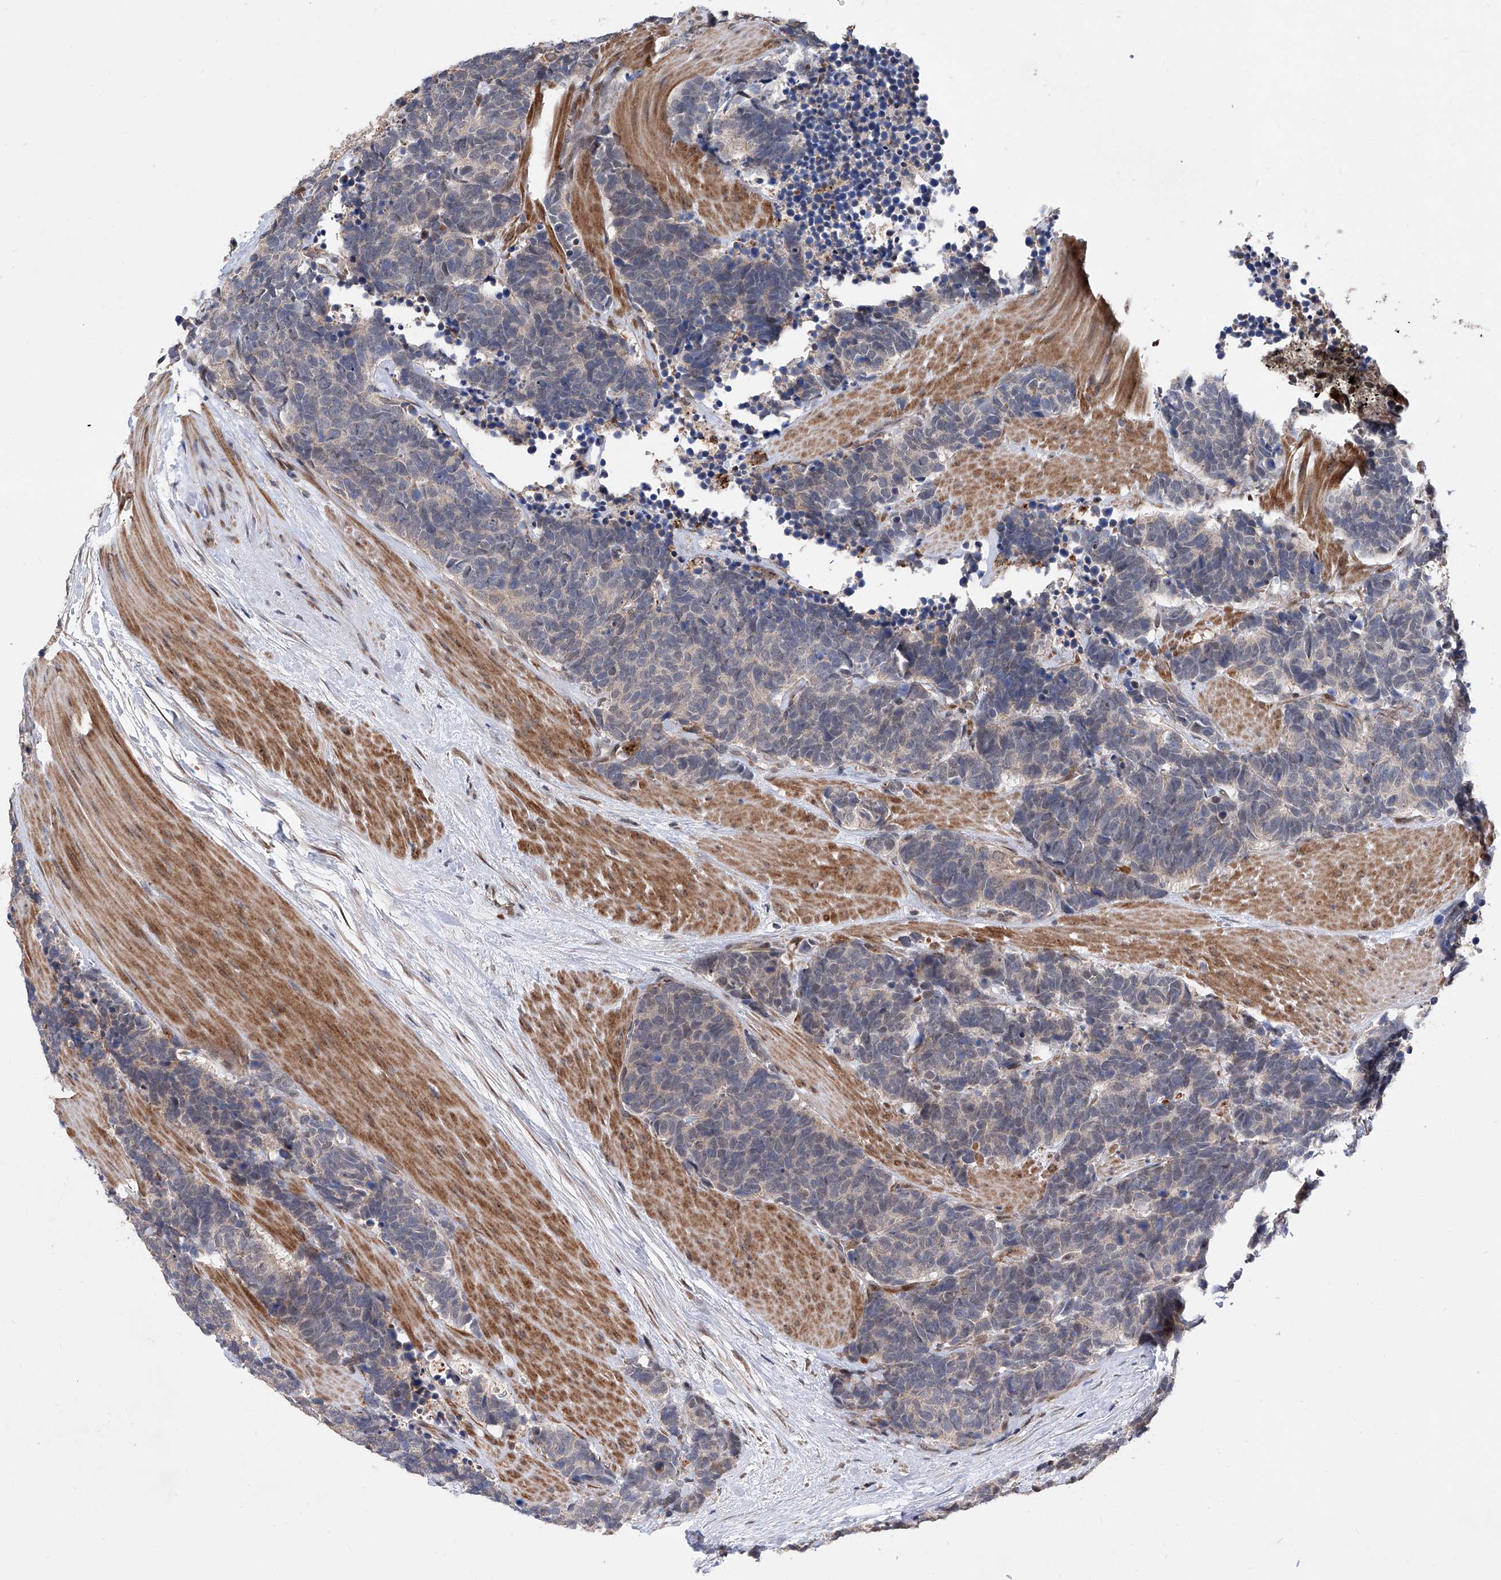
{"staining": {"intensity": "negative", "quantity": "none", "location": "none"}, "tissue": "carcinoid", "cell_type": "Tumor cells", "image_type": "cancer", "snomed": [{"axis": "morphology", "description": "Carcinoma, NOS"}, {"axis": "morphology", "description": "Carcinoid, malignant, NOS"}, {"axis": "topography", "description": "Urinary bladder"}], "caption": "IHC histopathology image of neoplastic tissue: malignant carcinoid stained with DAB (3,3'-diaminobenzidine) shows no significant protein positivity in tumor cells. (Brightfield microscopy of DAB IHC at high magnification).", "gene": "FARP2", "patient": {"sex": "male", "age": 57}}